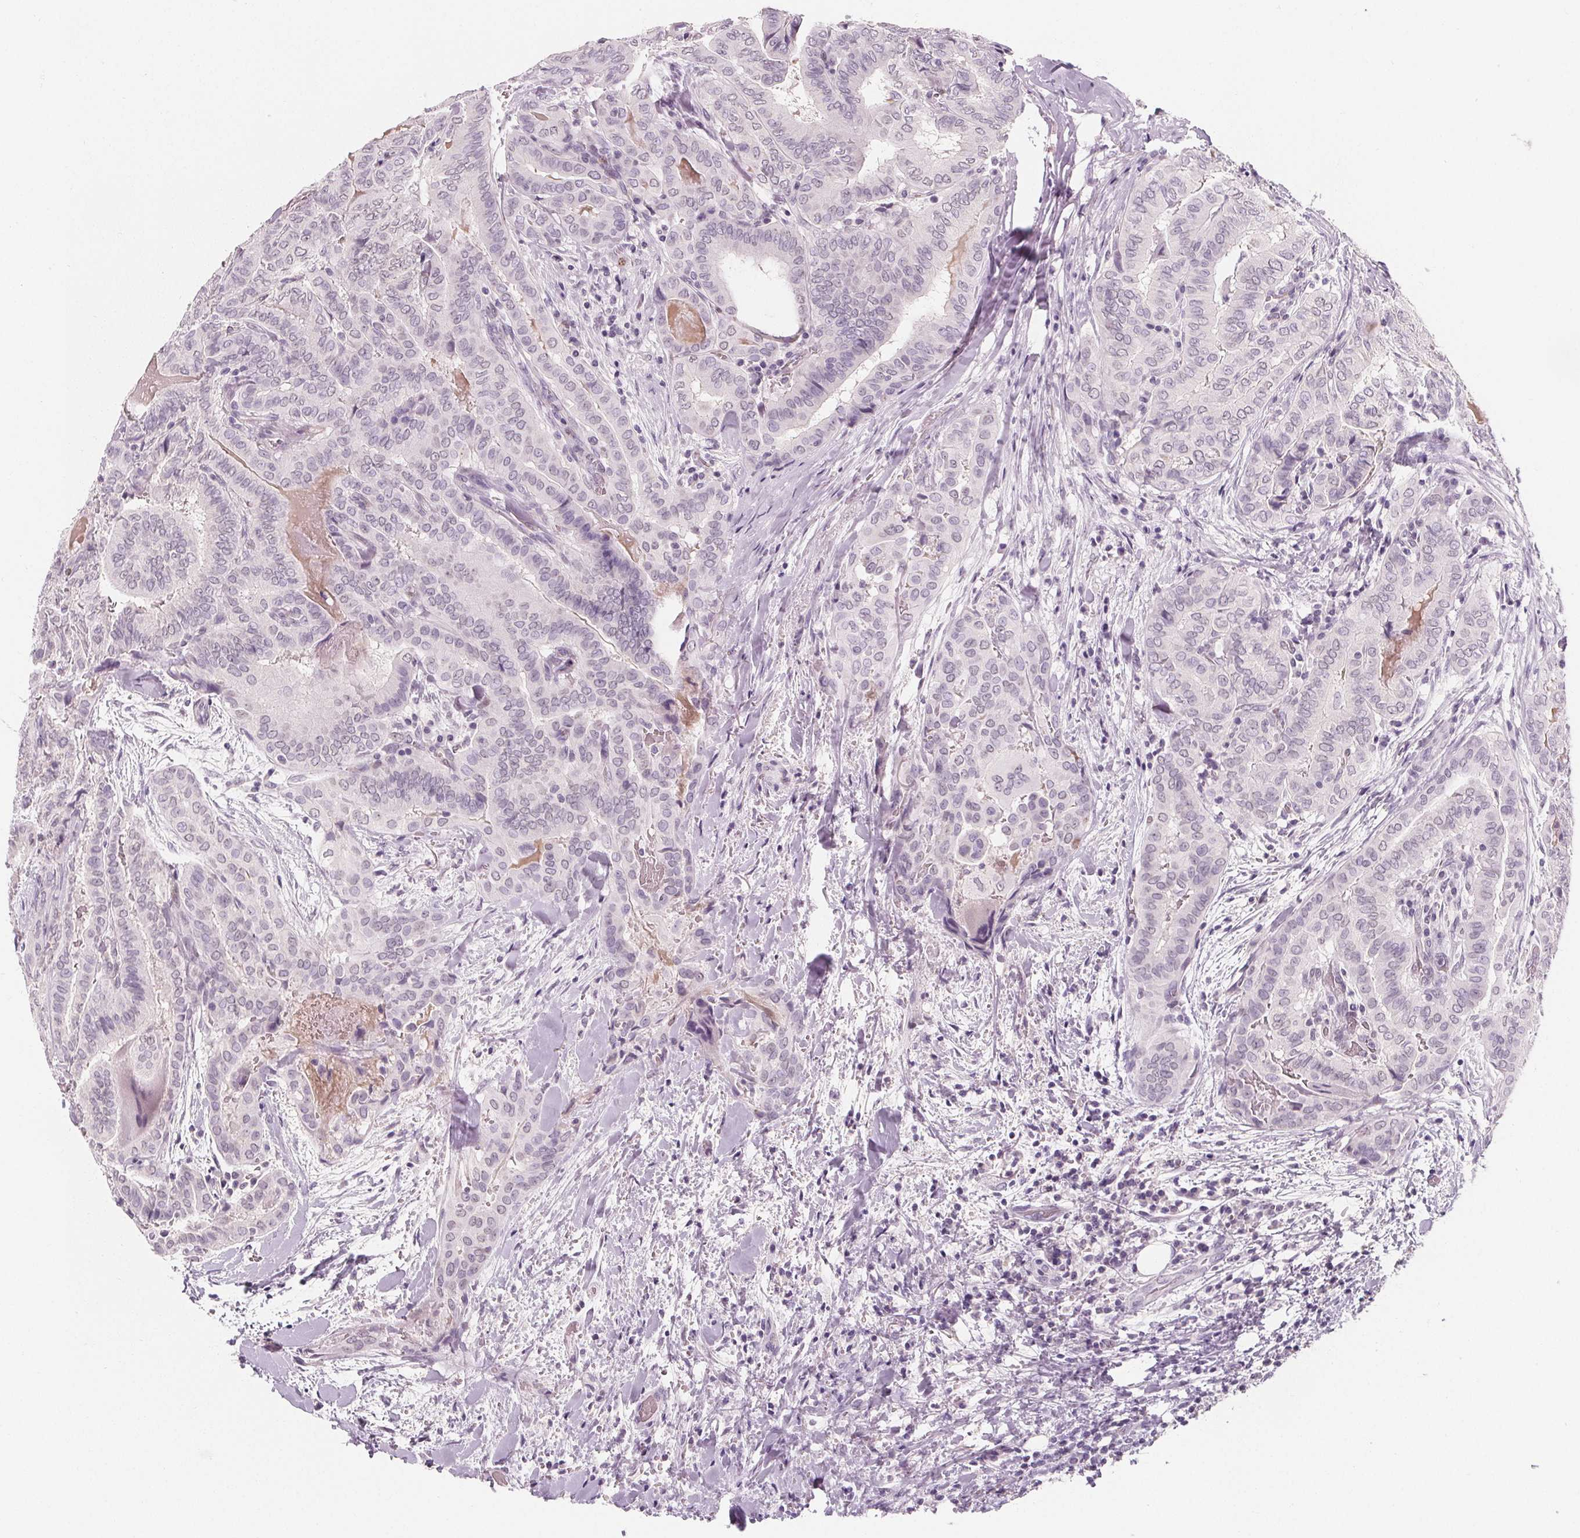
{"staining": {"intensity": "negative", "quantity": "none", "location": "none"}, "tissue": "thyroid cancer", "cell_type": "Tumor cells", "image_type": "cancer", "snomed": [{"axis": "morphology", "description": "Papillary adenocarcinoma, NOS"}, {"axis": "topography", "description": "Thyroid gland"}], "caption": "The photomicrograph reveals no staining of tumor cells in thyroid cancer (papillary adenocarcinoma).", "gene": "DBX2", "patient": {"sex": "female", "age": 61}}